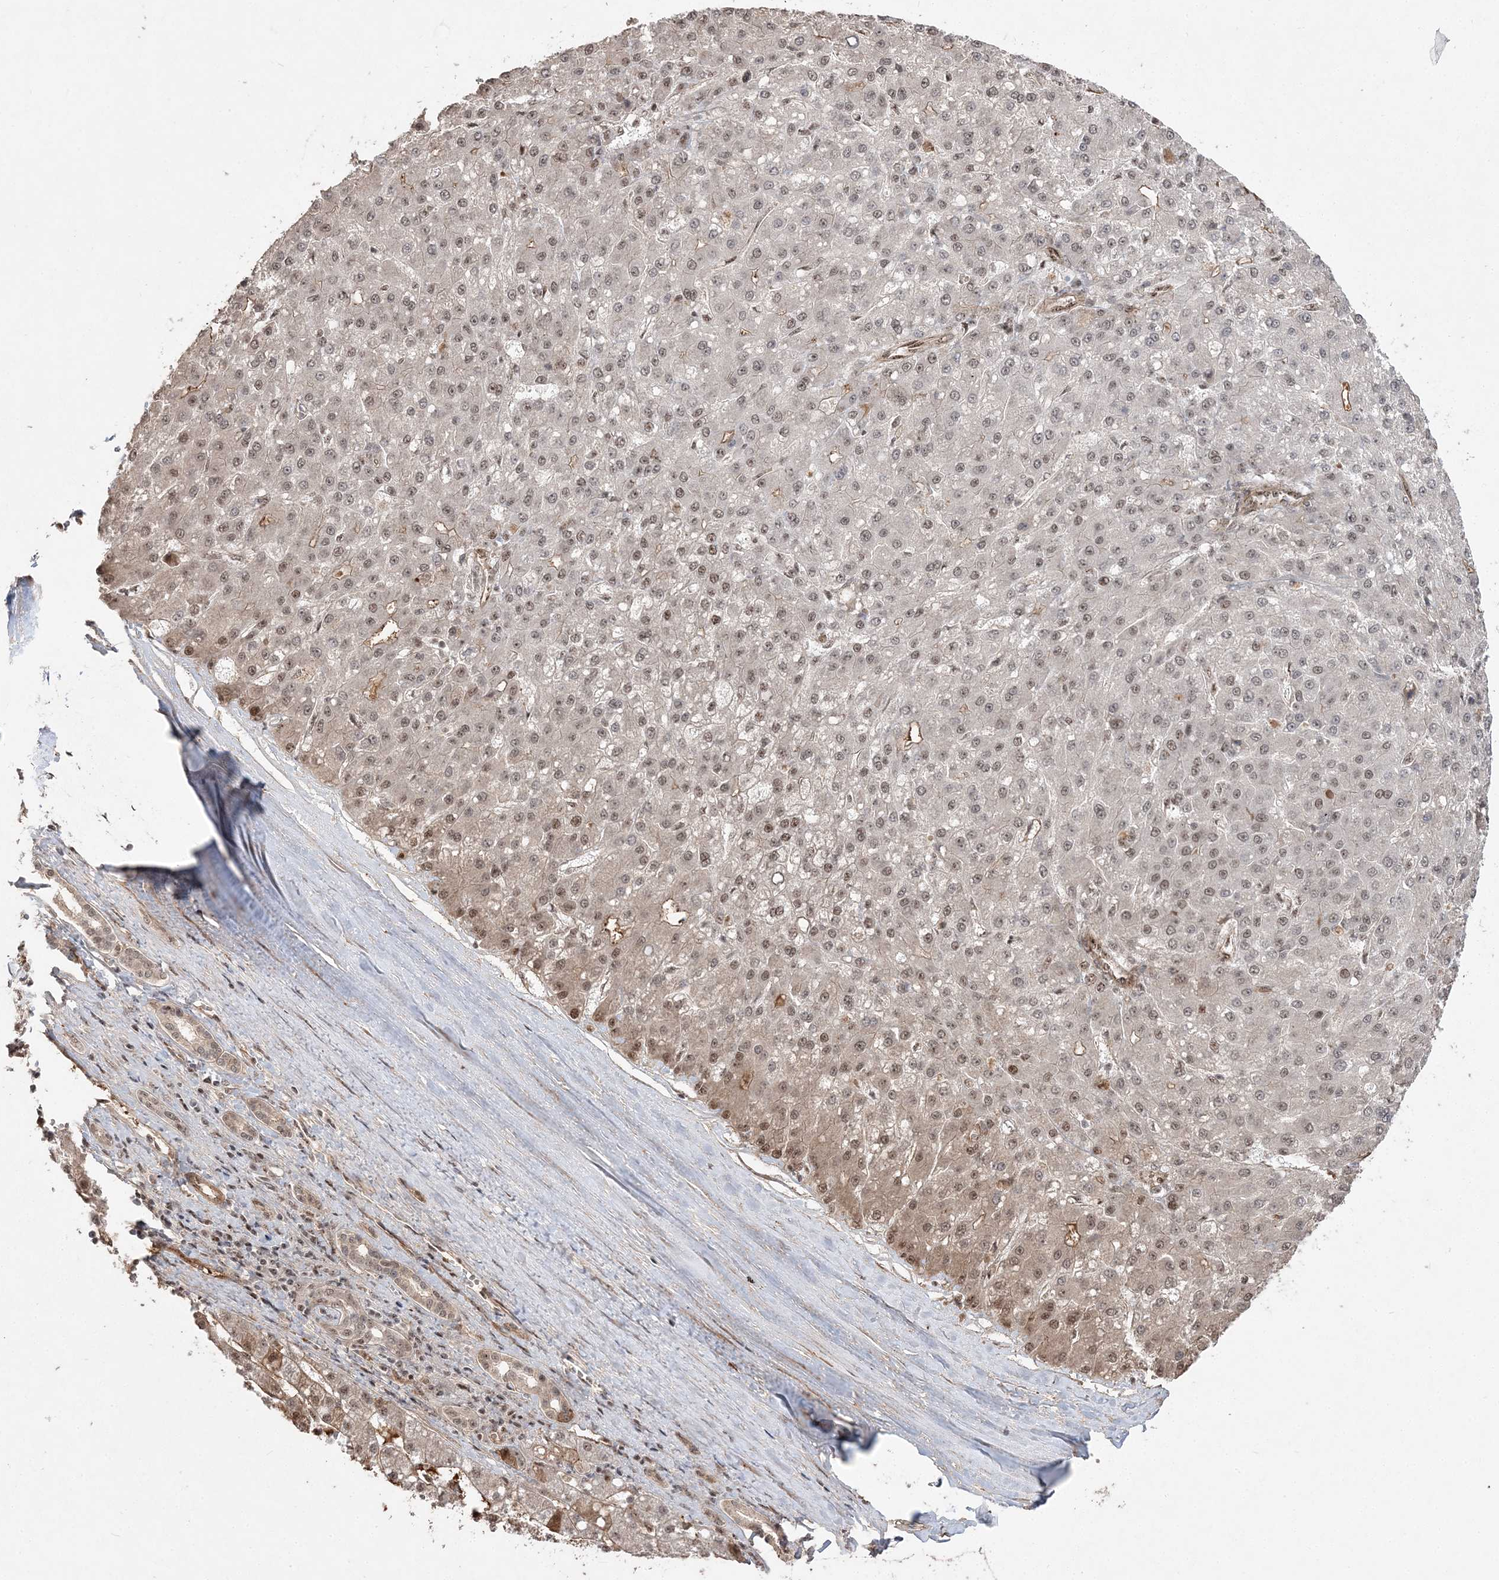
{"staining": {"intensity": "moderate", "quantity": ">75%", "location": "nuclear"}, "tissue": "liver cancer", "cell_type": "Tumor cells", "image_type": "cancer", "snomed": [{"axis": "morphology", "description": "Carcinoma, Hepatocellular, NOS"}, {"axis": "topography", "description": "Liver"}], "caption": "Liver hepatocellular carcinoma stained with IHC shows moderate nuclear positivity in approximately >75% of tumor cells. Immunohistochemistry stains the protein of interest in brown and the nuclei are stained blue.", "gene": "RBM17", "patient": {"sex": "male", "age": 67}}